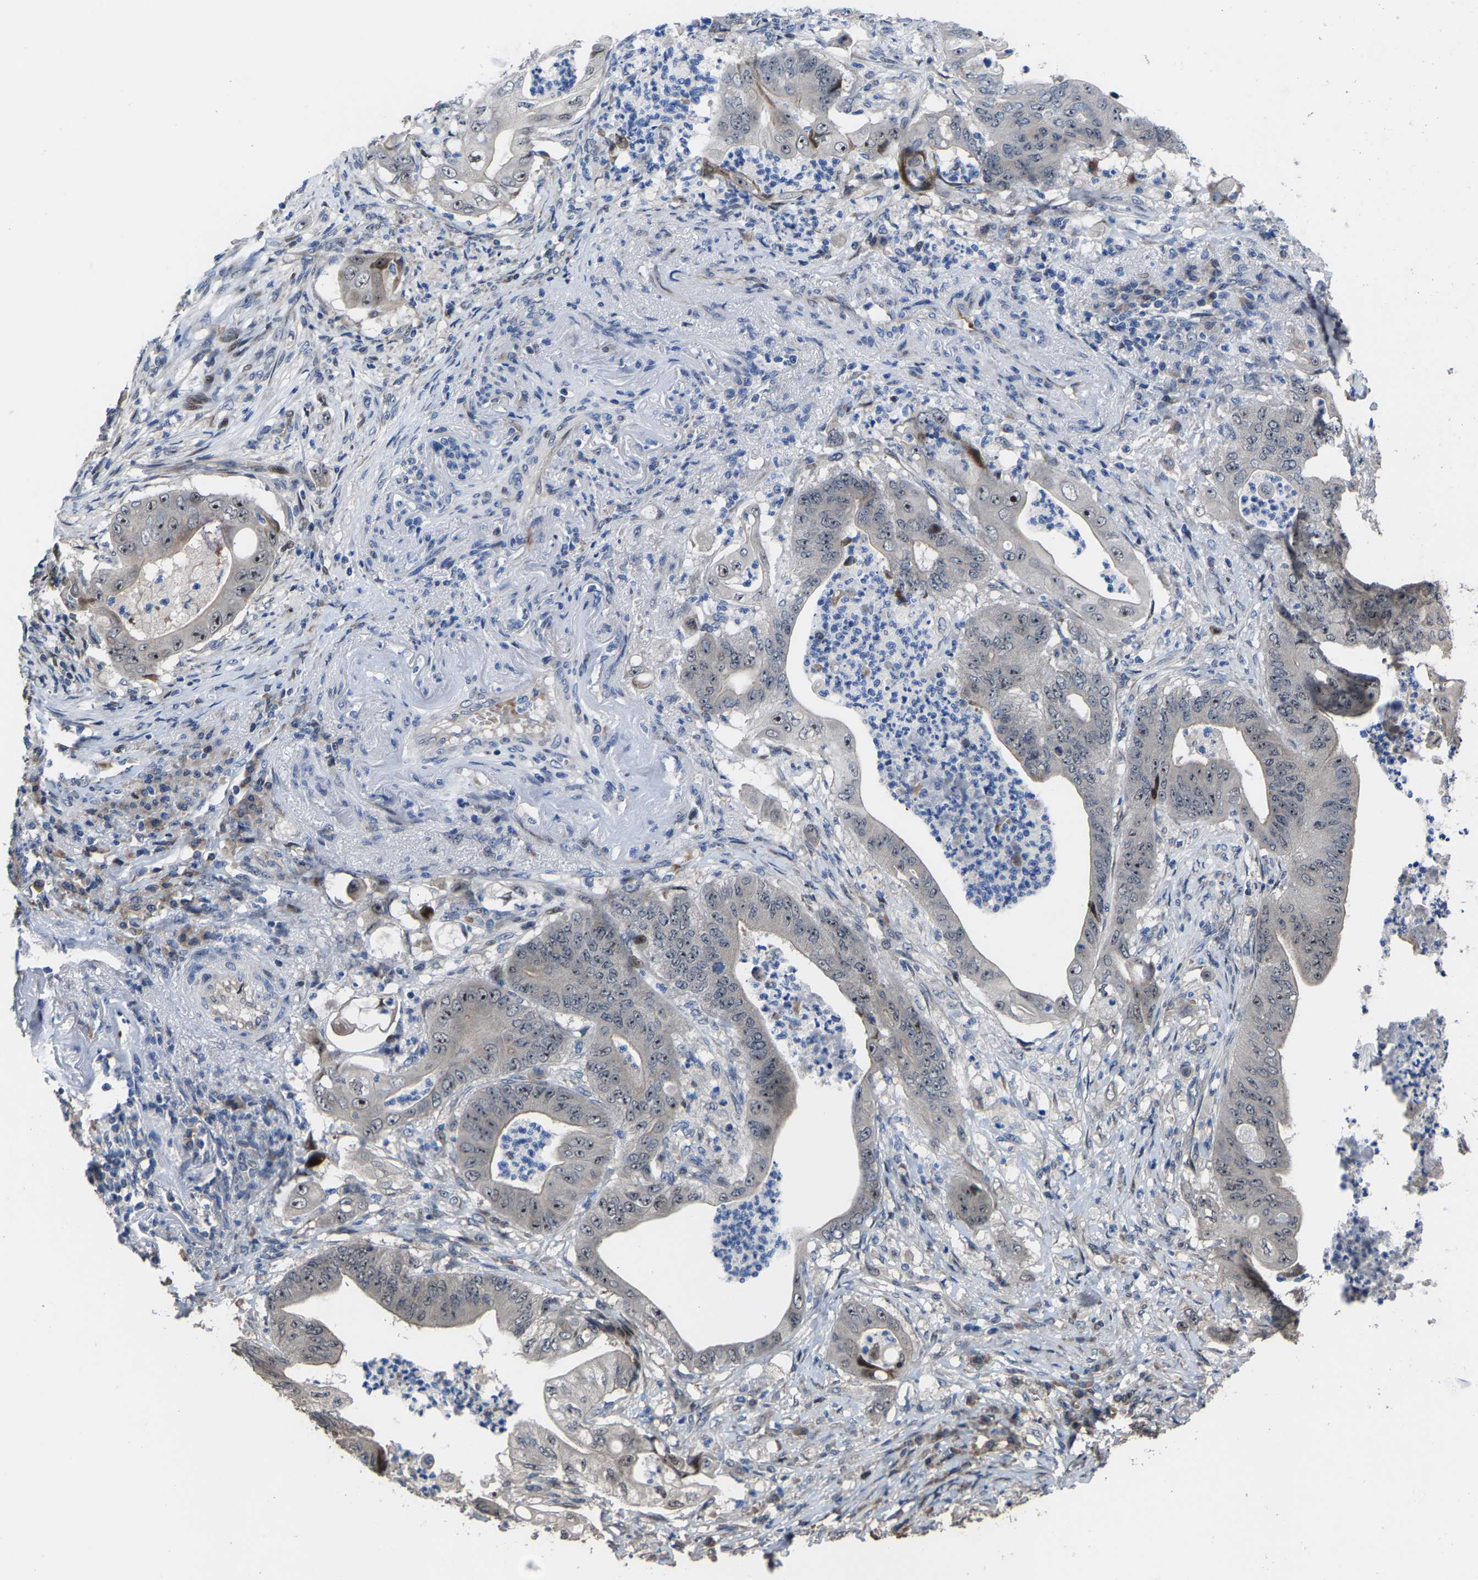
{"staining": {"intensity": "weak", "quantity": "<25%", "location": "nuclear"}, "tissue": "stomach cancer", "cell_type": "Tumor cells", "image_type": "cancer", "snomed": [{"axis": "morphology", "description": "Adenocarcinoma, NOS"}, {"axis": "topography", "description": "Stomach"}], "caption": "Stomach adenocarcinoma stained for a protein using IHC reveals no staining tumor cells.", "gene": "HAUS6", "patient": {"sex": "female", "age": 73}}